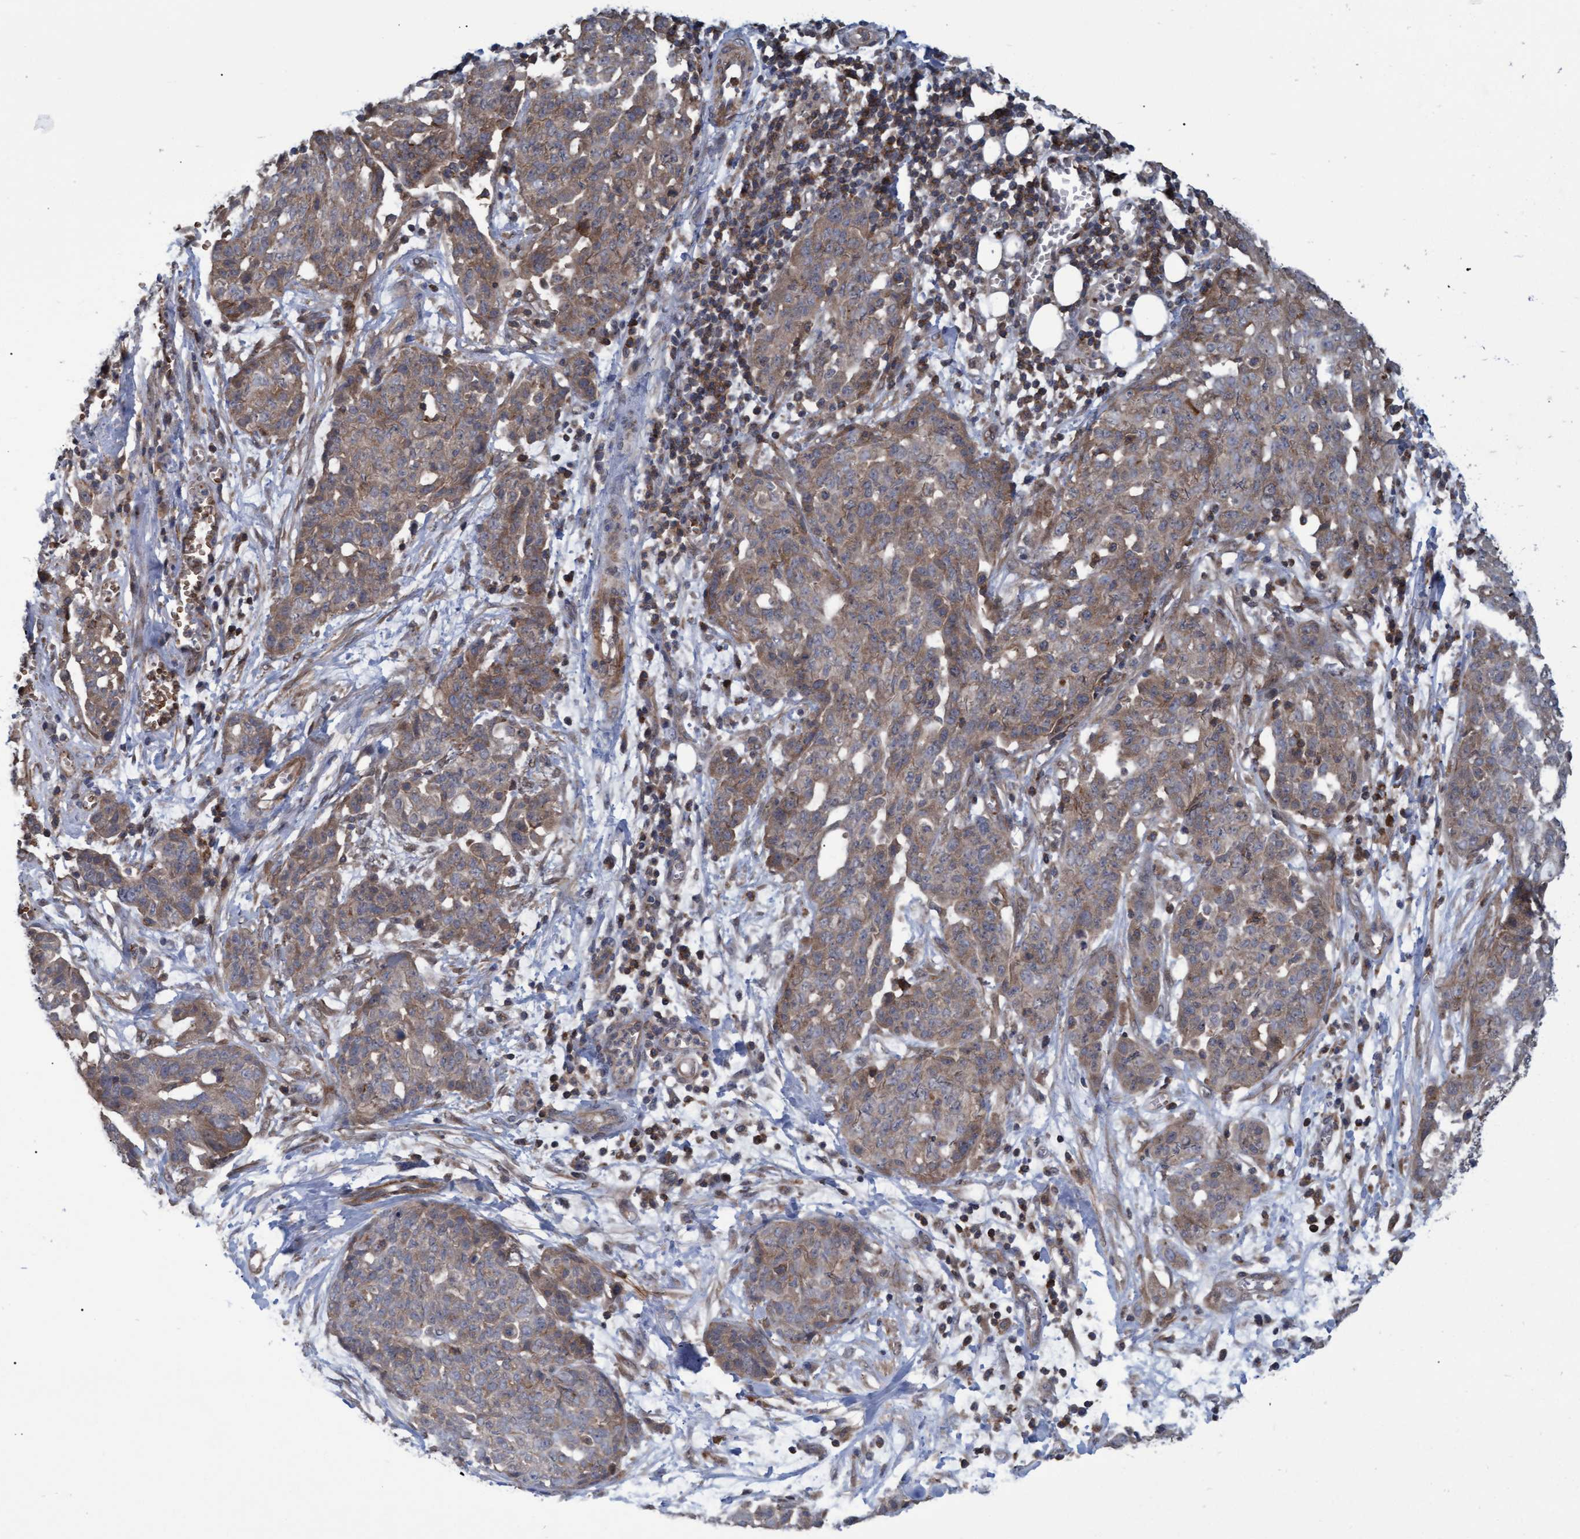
{"staining": {"intensity": "weak", "quantity": ">75%", "location": "cytoplasmic/membranous"}, "tissue": "ovarian cancer", "cell_type": "Tumor cells", "image_type": "cancer", "snomed": [{"axis": "morphology", "description": "Cystadenocarcinoma, serous, NOS"}, {"axis": "topography", "description": "Soft tissue"}, {"axis": "topography", "description": "Ovary"}], "caption": "Ovarian cancer (serous cystadenocarcinoma) was stained to show a protein in brown. There is low levels of weak cytoplasmic/membranous staining in approximately >75% of tumor cells.", "gene": "NAA15", "patient": {"sex": "female", "age": 57}}